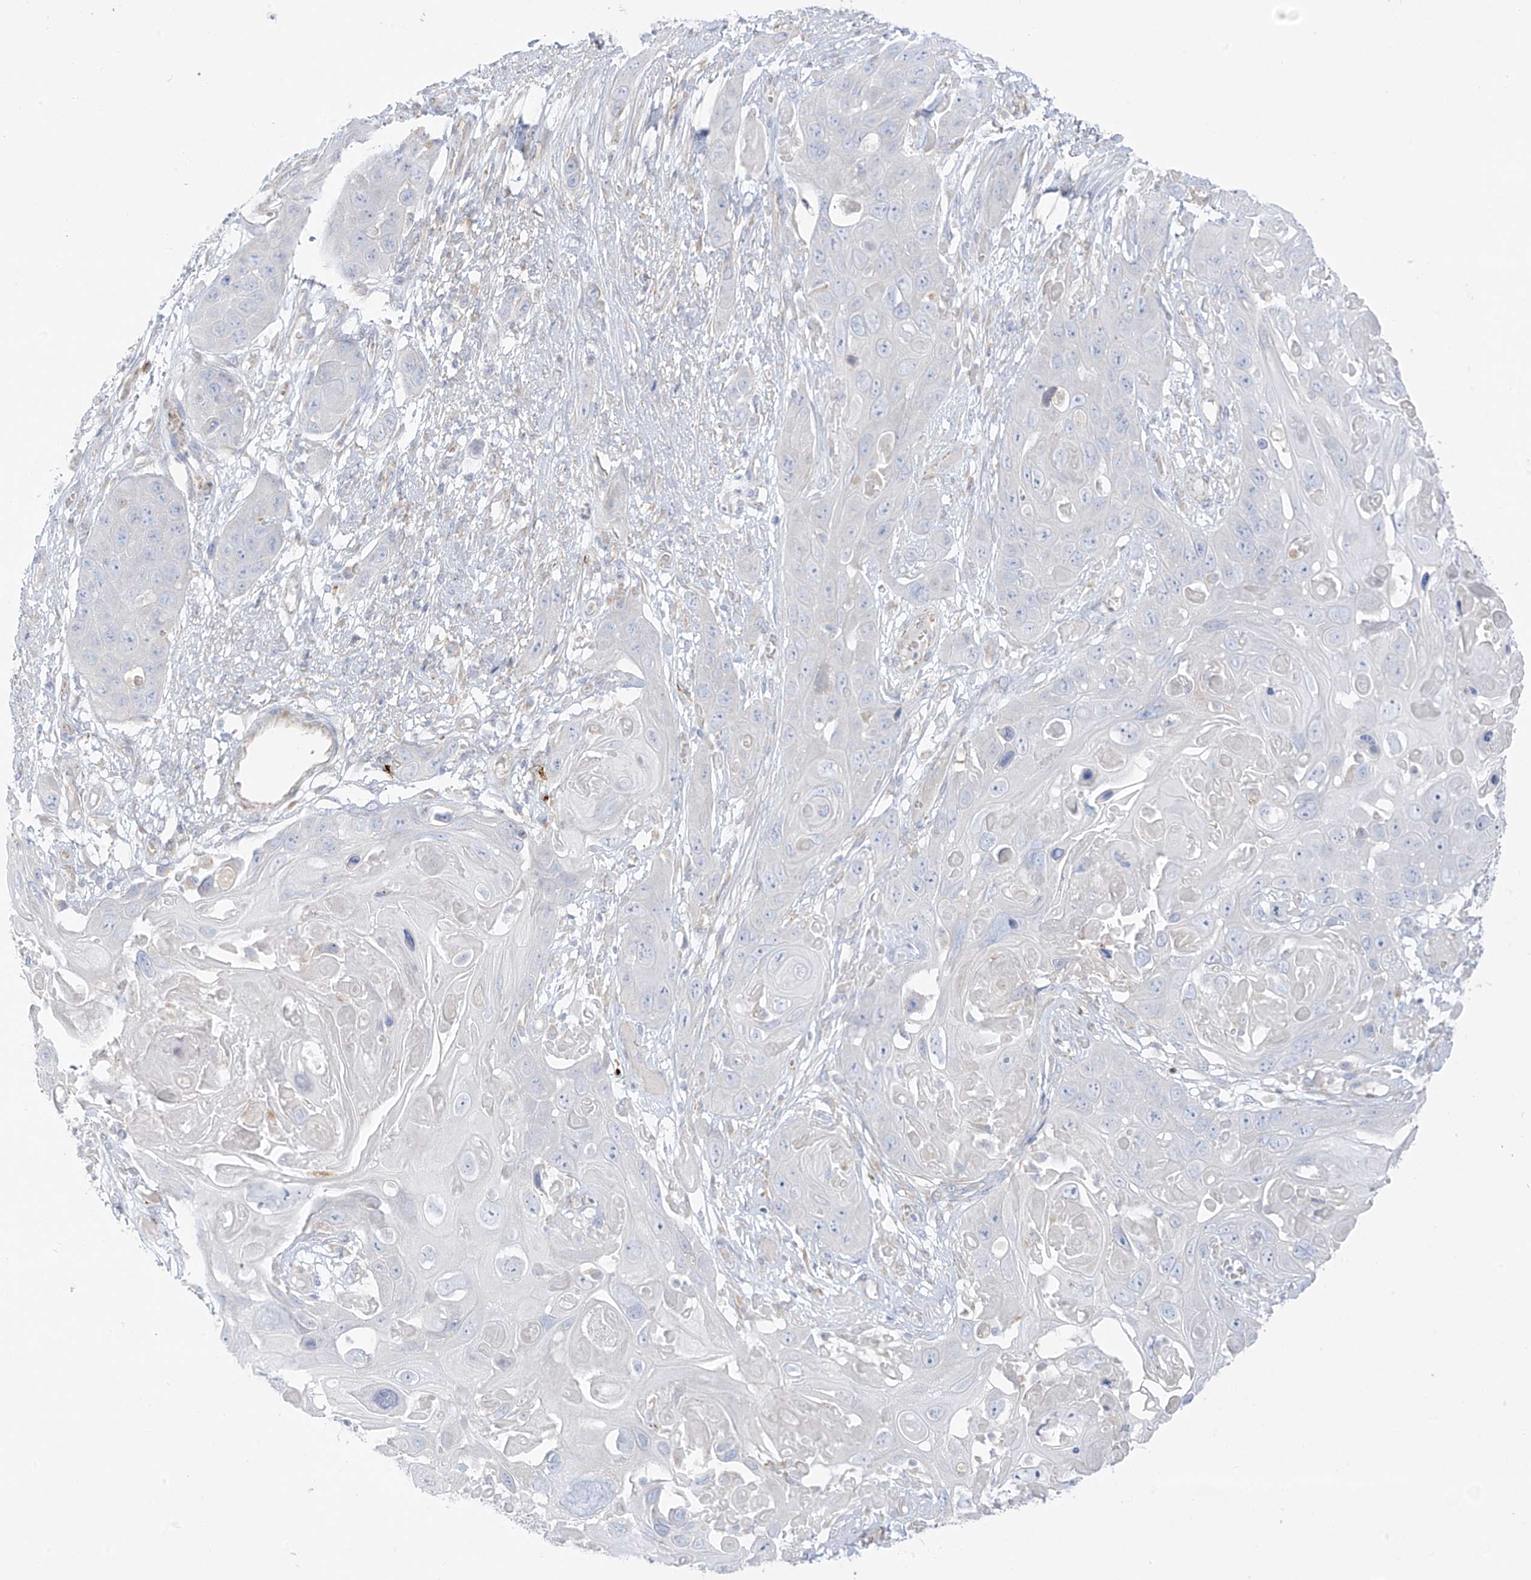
{"staining": {"intensity": "negative", "quantity": "none", "location": "none"}, "tissue": "skin cancer", "cell_type": "Tumor cells", "image_type": "cancer", "snomed": [{"axis": "morphology", "description": "Squamous cell carcinoma, NOS"}, {"axis": "topography", "description": "Skin"}], "caption": "Protein analysis of skin cancer (squamous cell carcinoma) shows no significant expression in tumor cells.", "gene": "TAL2", "patient": {"sex": "male", "age": 55}}